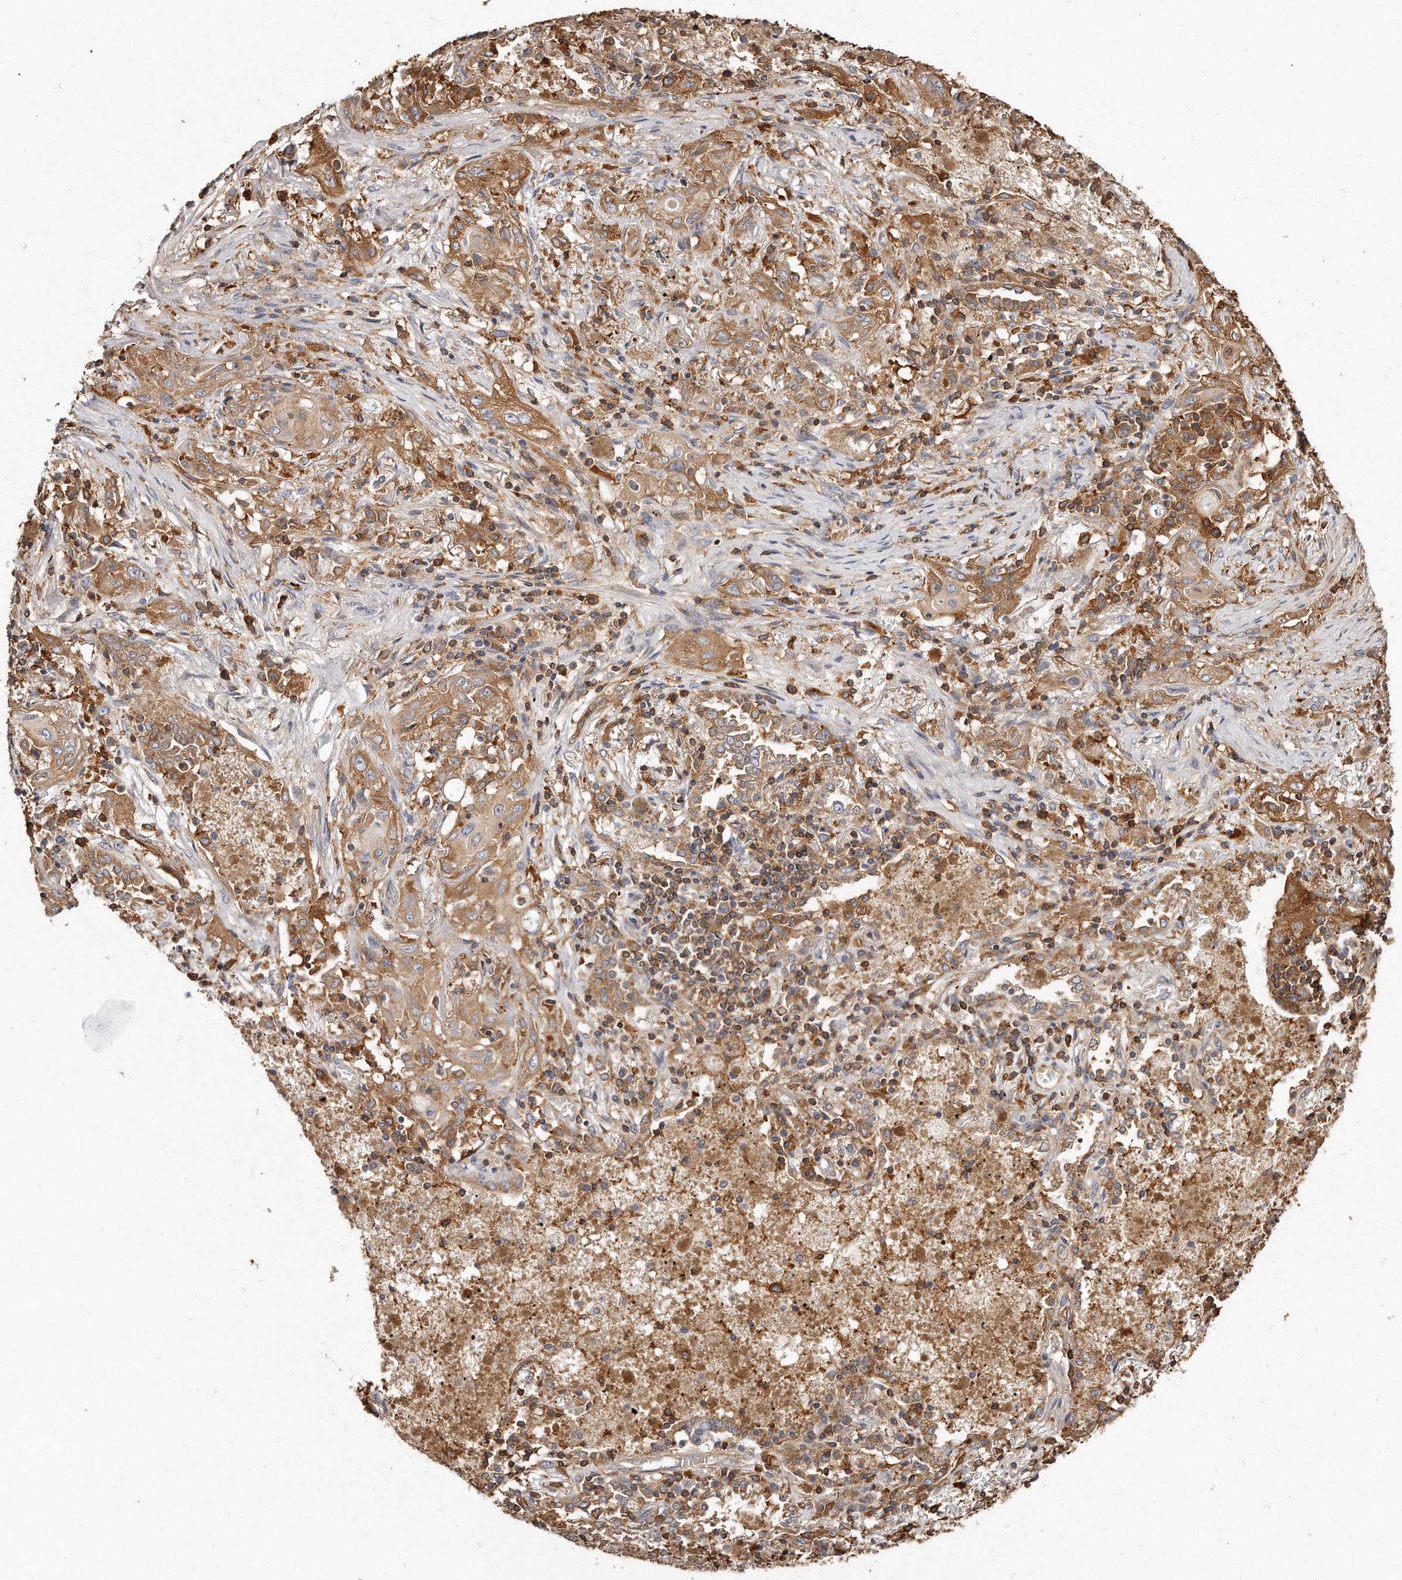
{"staining": {"intensity": "moderate", "quantity": "25%-75%", "location": "cytoplasmic/membranous"}, "tissue": "lung cancer", "cell_type": "Tumor cells", "image_type": "cancer", "snomed": [{"axis": "morphology", "description": "Squamous cell carcinoma, NOS"}, {"axis": "topography", "description": "Lung"}], "caption": "Squamous cell carcinoma (lung) tissue displays moderate cytoplasmic/membranous expression in about 25%-75% of tumor cells", "gene": "CAP1", "patient": {"sex": "female", "age": 47}}